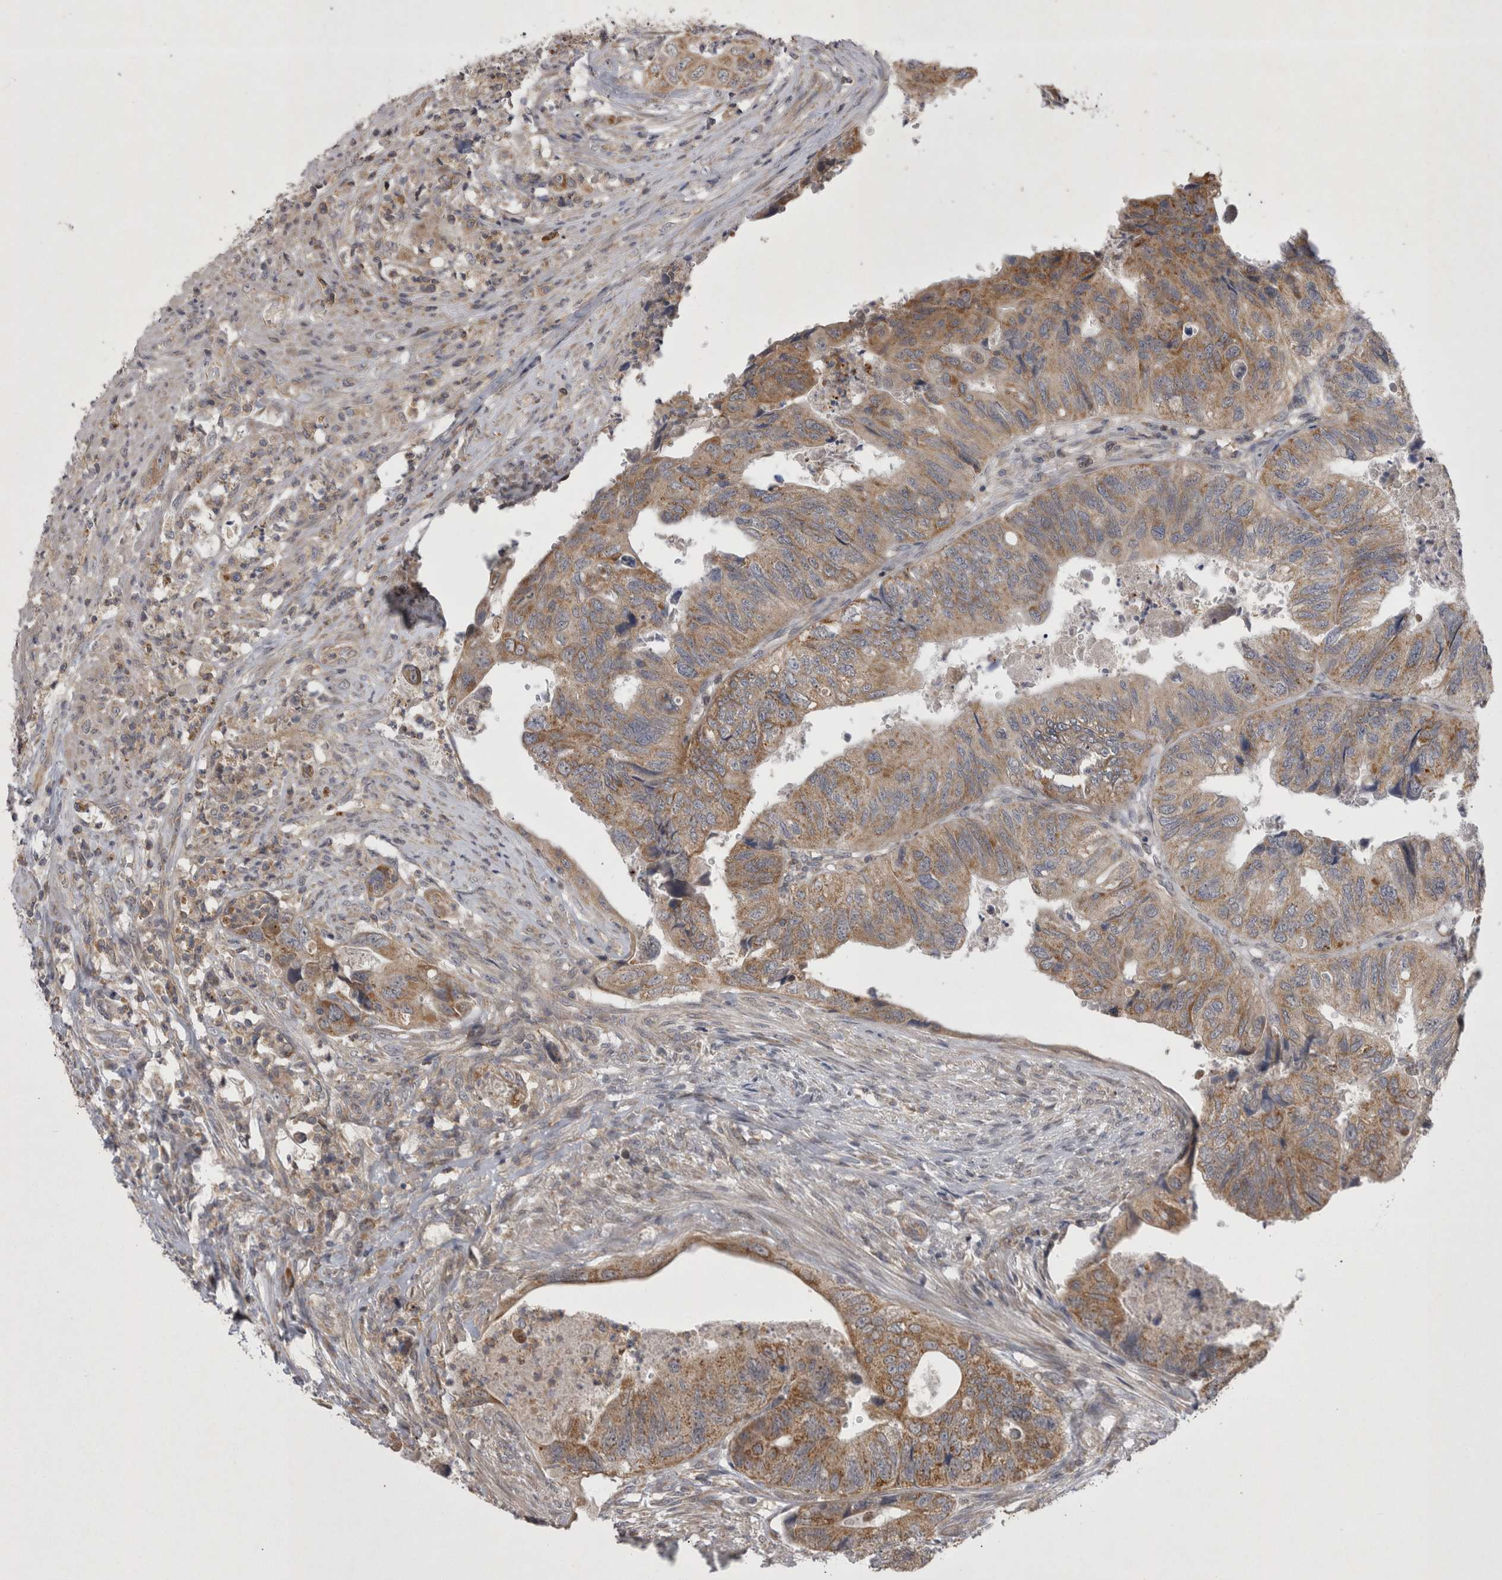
{"staining": {"intensity": "moderate", "quantity": ">75%", "location": "cytoplasmic/membranous"}, "tissue": "colorectal cancer", "cell_type": "Tumor cells", "image_type": "cancer", "snomed": [{"axis": "morphology", "description": "Adenocarcinoma, NOS"}, {"axis": "topography", "description": "Rectum"}], "caption": "Tumor cells display moderate cytoplasmic/membranous staining in about >75% of cells in adenocarcinoma (colorectal).", "gene": "TSPOAP1", "patient": {"sex": "male", "age": 63}}